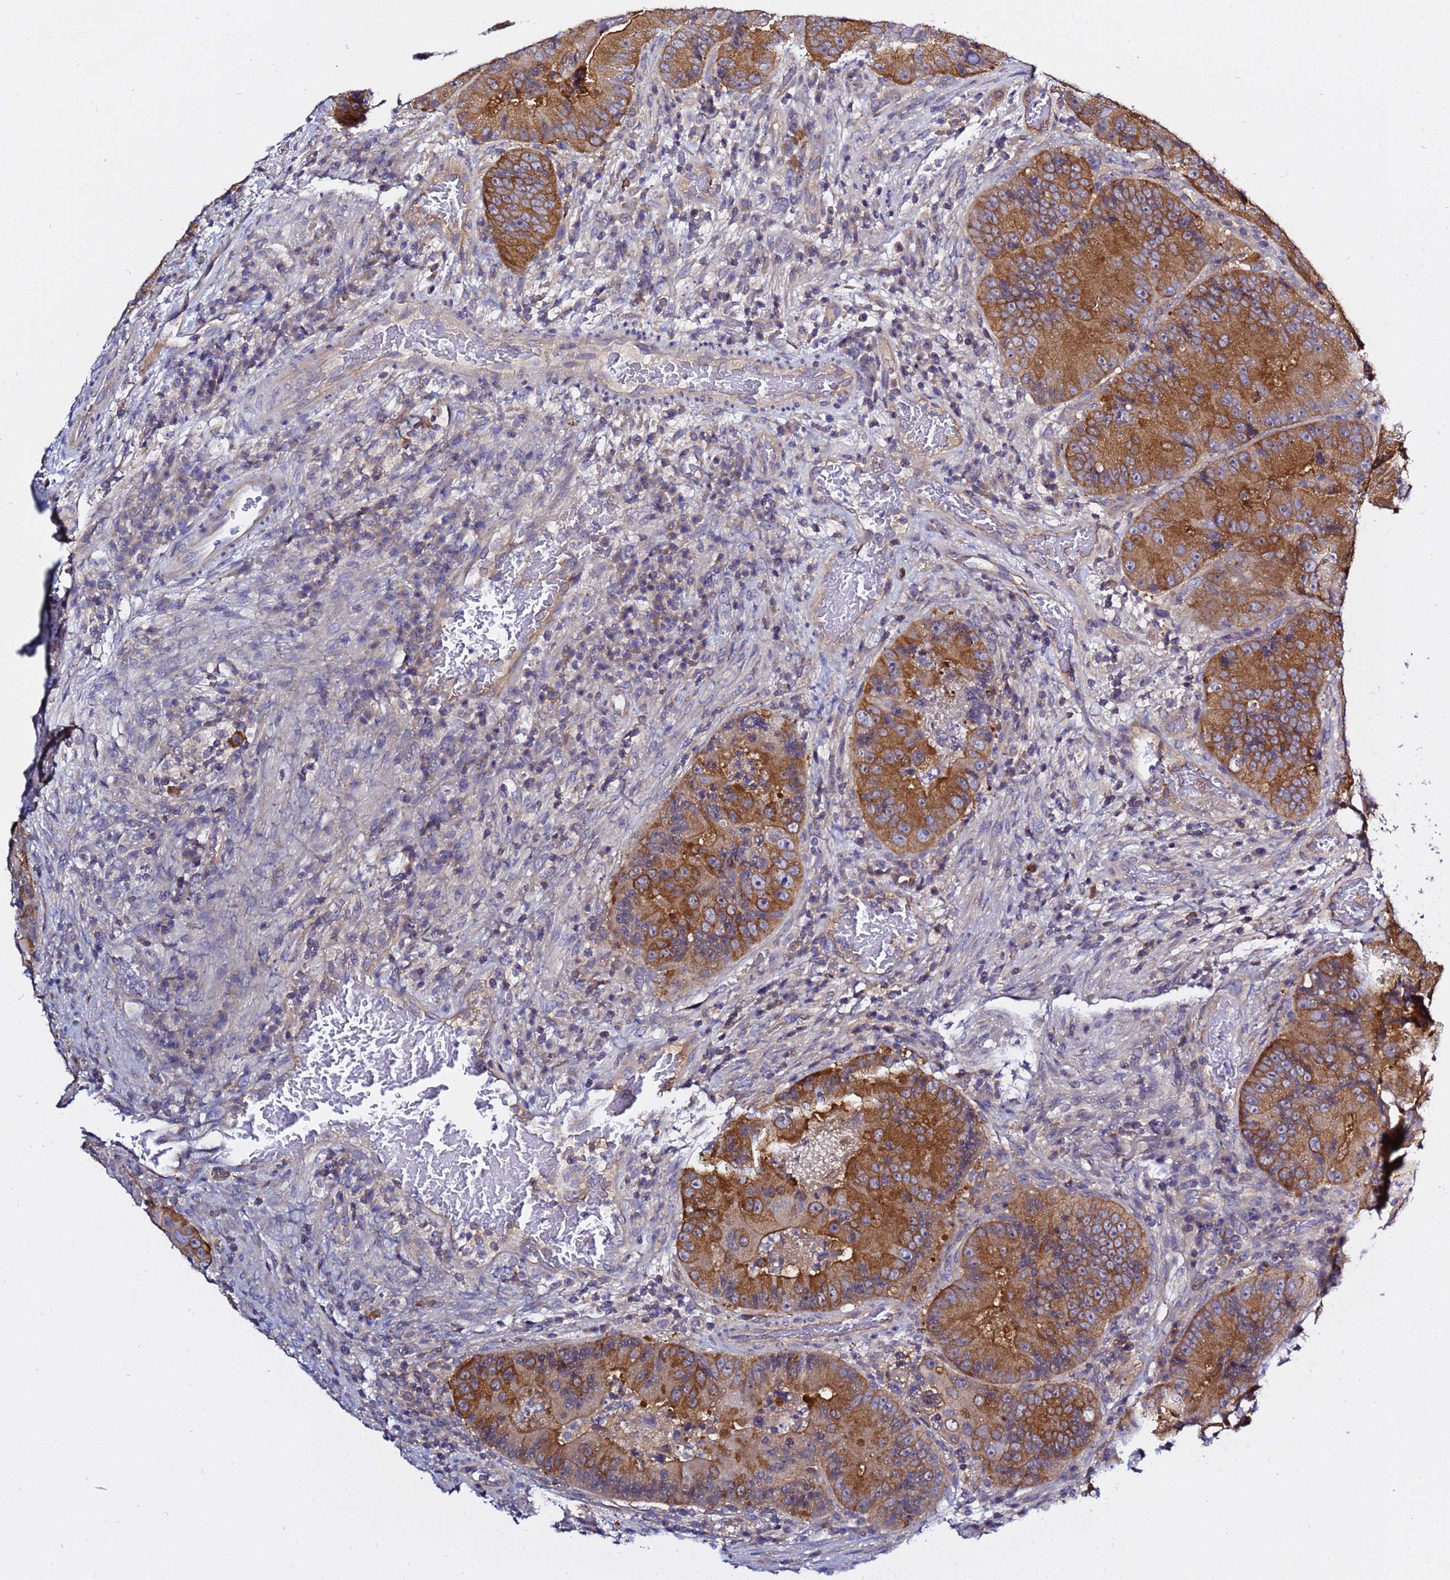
{"staining": {"intensity": "moderate", "quantity": ">75%", "location": "cytoplasmic/membranous"}, "tissue": "colorectal cancer", "cell_type": "Tumor cells", "image_type": "cancer", "snomed": [{"axis": "morphology", "description": "Adenocarcinoma, NOS"}, {"axis": "topography", "description": "Colon"}], "caption": "Tumor cells exhibit medium levels of moderate cytoplasmic/membranous staining in about >75% of cells in human colorectal cancer. (Brightfield microscopy of DAB IHC at high magnification).", "gene": "LENG1", "patient": {"sex": "female", "age": 86}}